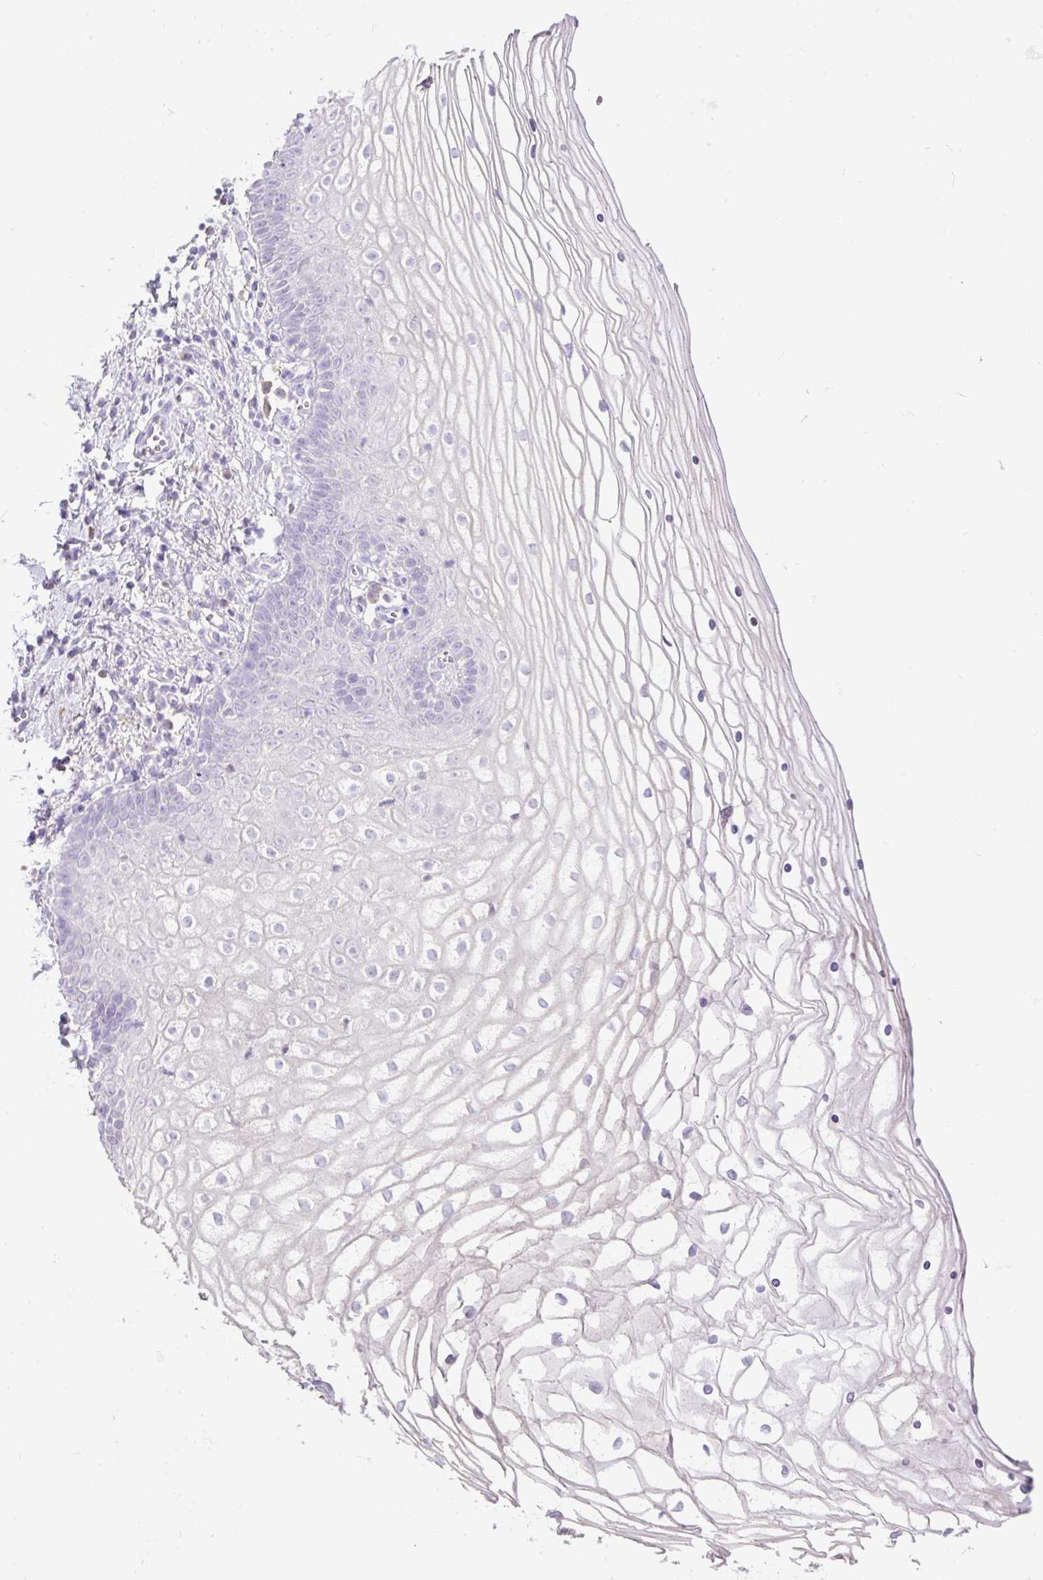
{"staining": {"intensity": "negative", "quantity": "none", "location": "none"}, "tissue": "vagina", "cell_type": "Squamous epithelial cells", "image_type": "normal", "snomed": [{"axis": "morphology", "description": "Normal tissue, NOS"}, {"axis": "topography", "description": "Vagina"}], "caption": "Vagina was stained to show a protein in brown. There is no significant positivity in squamous epithelial cells. (DAB (3,3'-diaminobenzidine) immunohistochemistry (IHC) visualized using brightfield microscopy, high magnification).", "gene": "GBX1", "patient": {"sex": "female", "age": 56}}